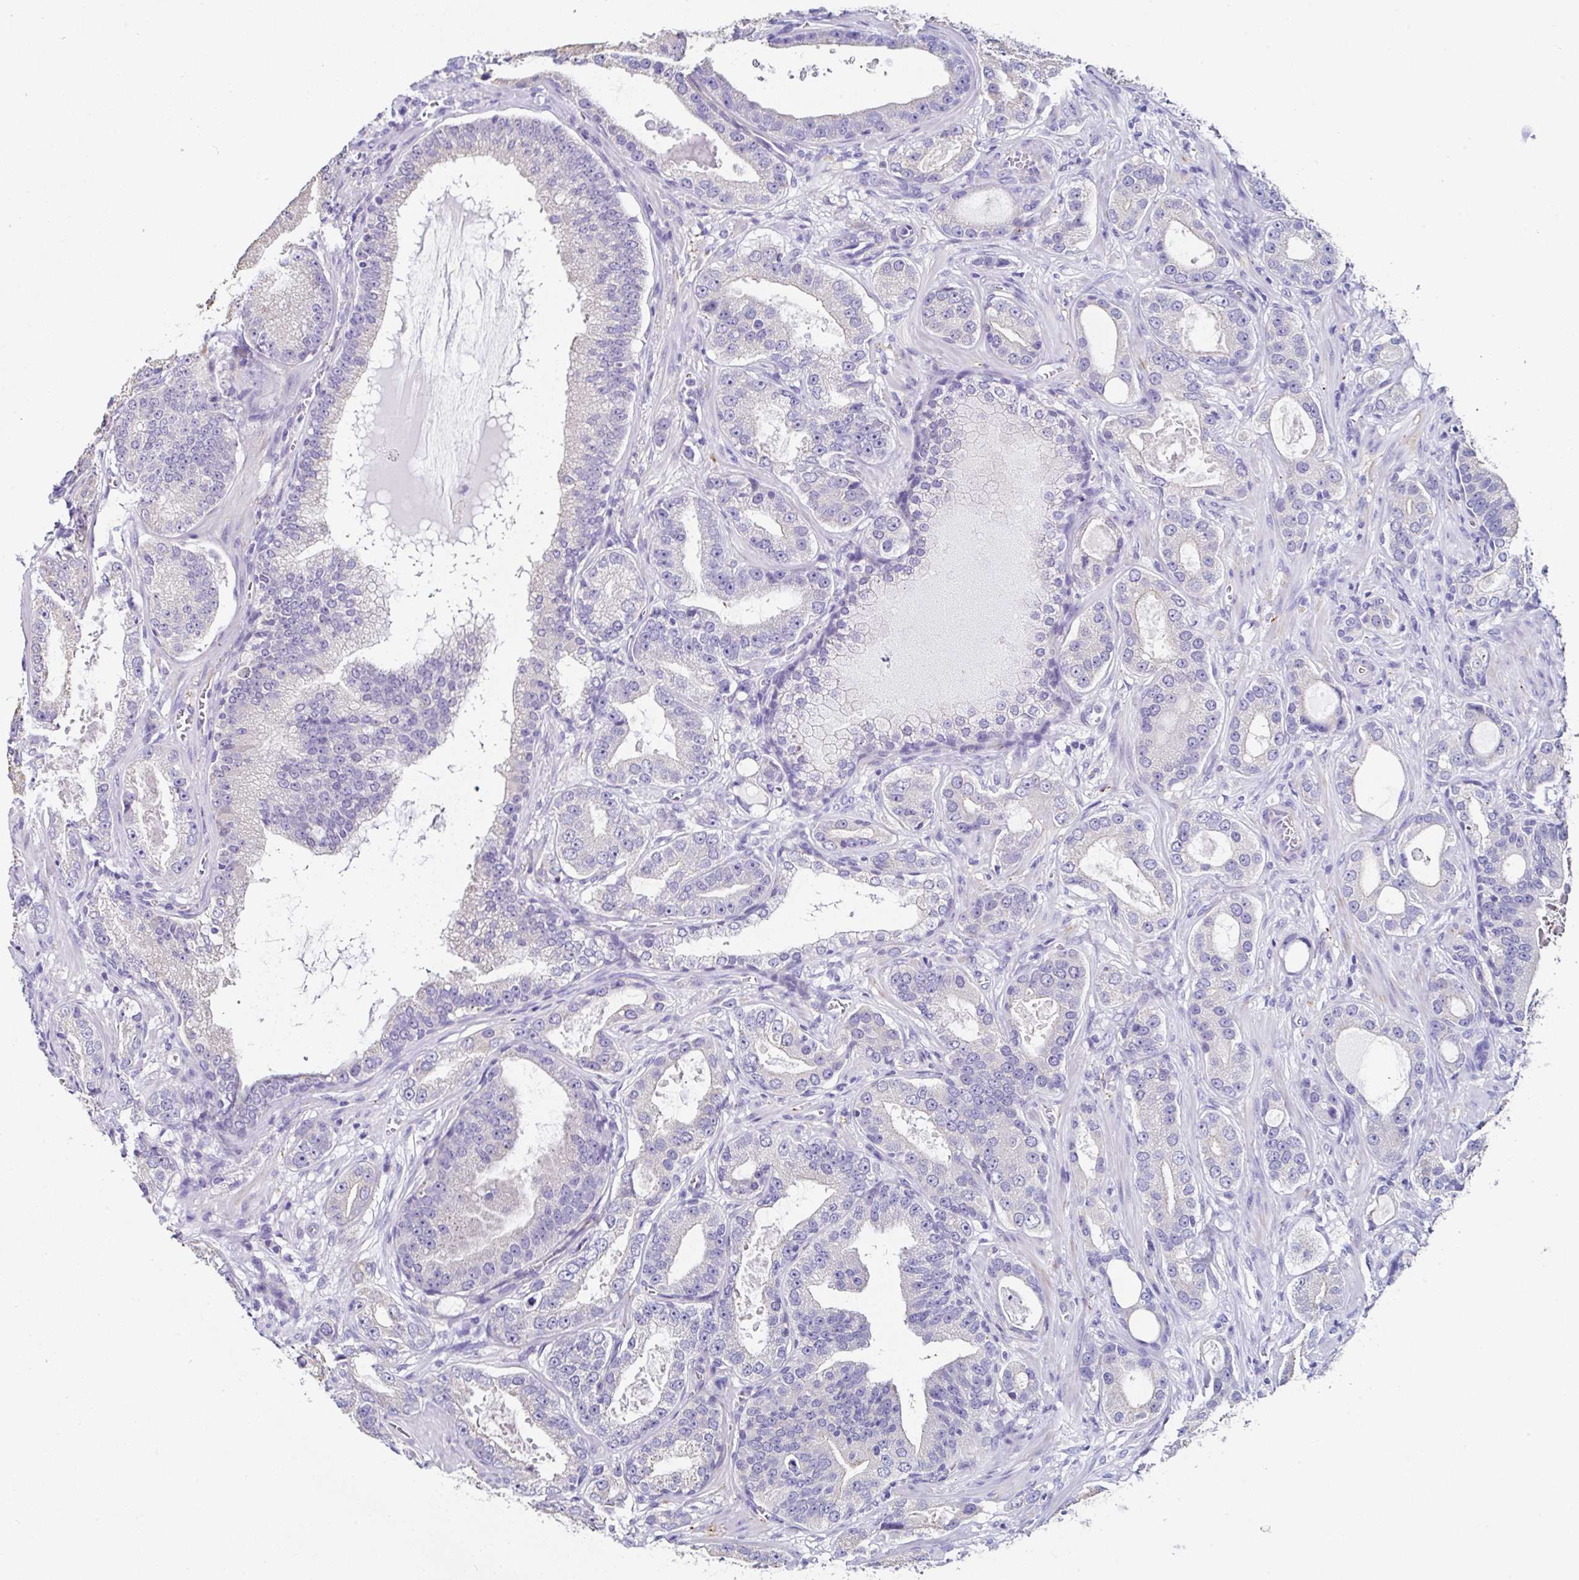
{"staining": {"intensity": "negative", "quantity": "none", "location": "none"}, "tissue": "prostate cancer", "cell_type": "Tumor cells", "image_type": "cancer", "snomed": [{"axis": "morphology", "description": "Adenocarcinoma, High grade"}, {"axis": "topography", "description": "Prostate"}], "caption": "The IHC micrograph has no significant positivity in tumor cells of prostate cancer tissue. (DAB (3,3'-diaminobenzidine) IHC visualized using brightfield microscopy, high magnification).", "gene": "TMPRSS11E", "patient": {"sex": "male", "age": 65}}